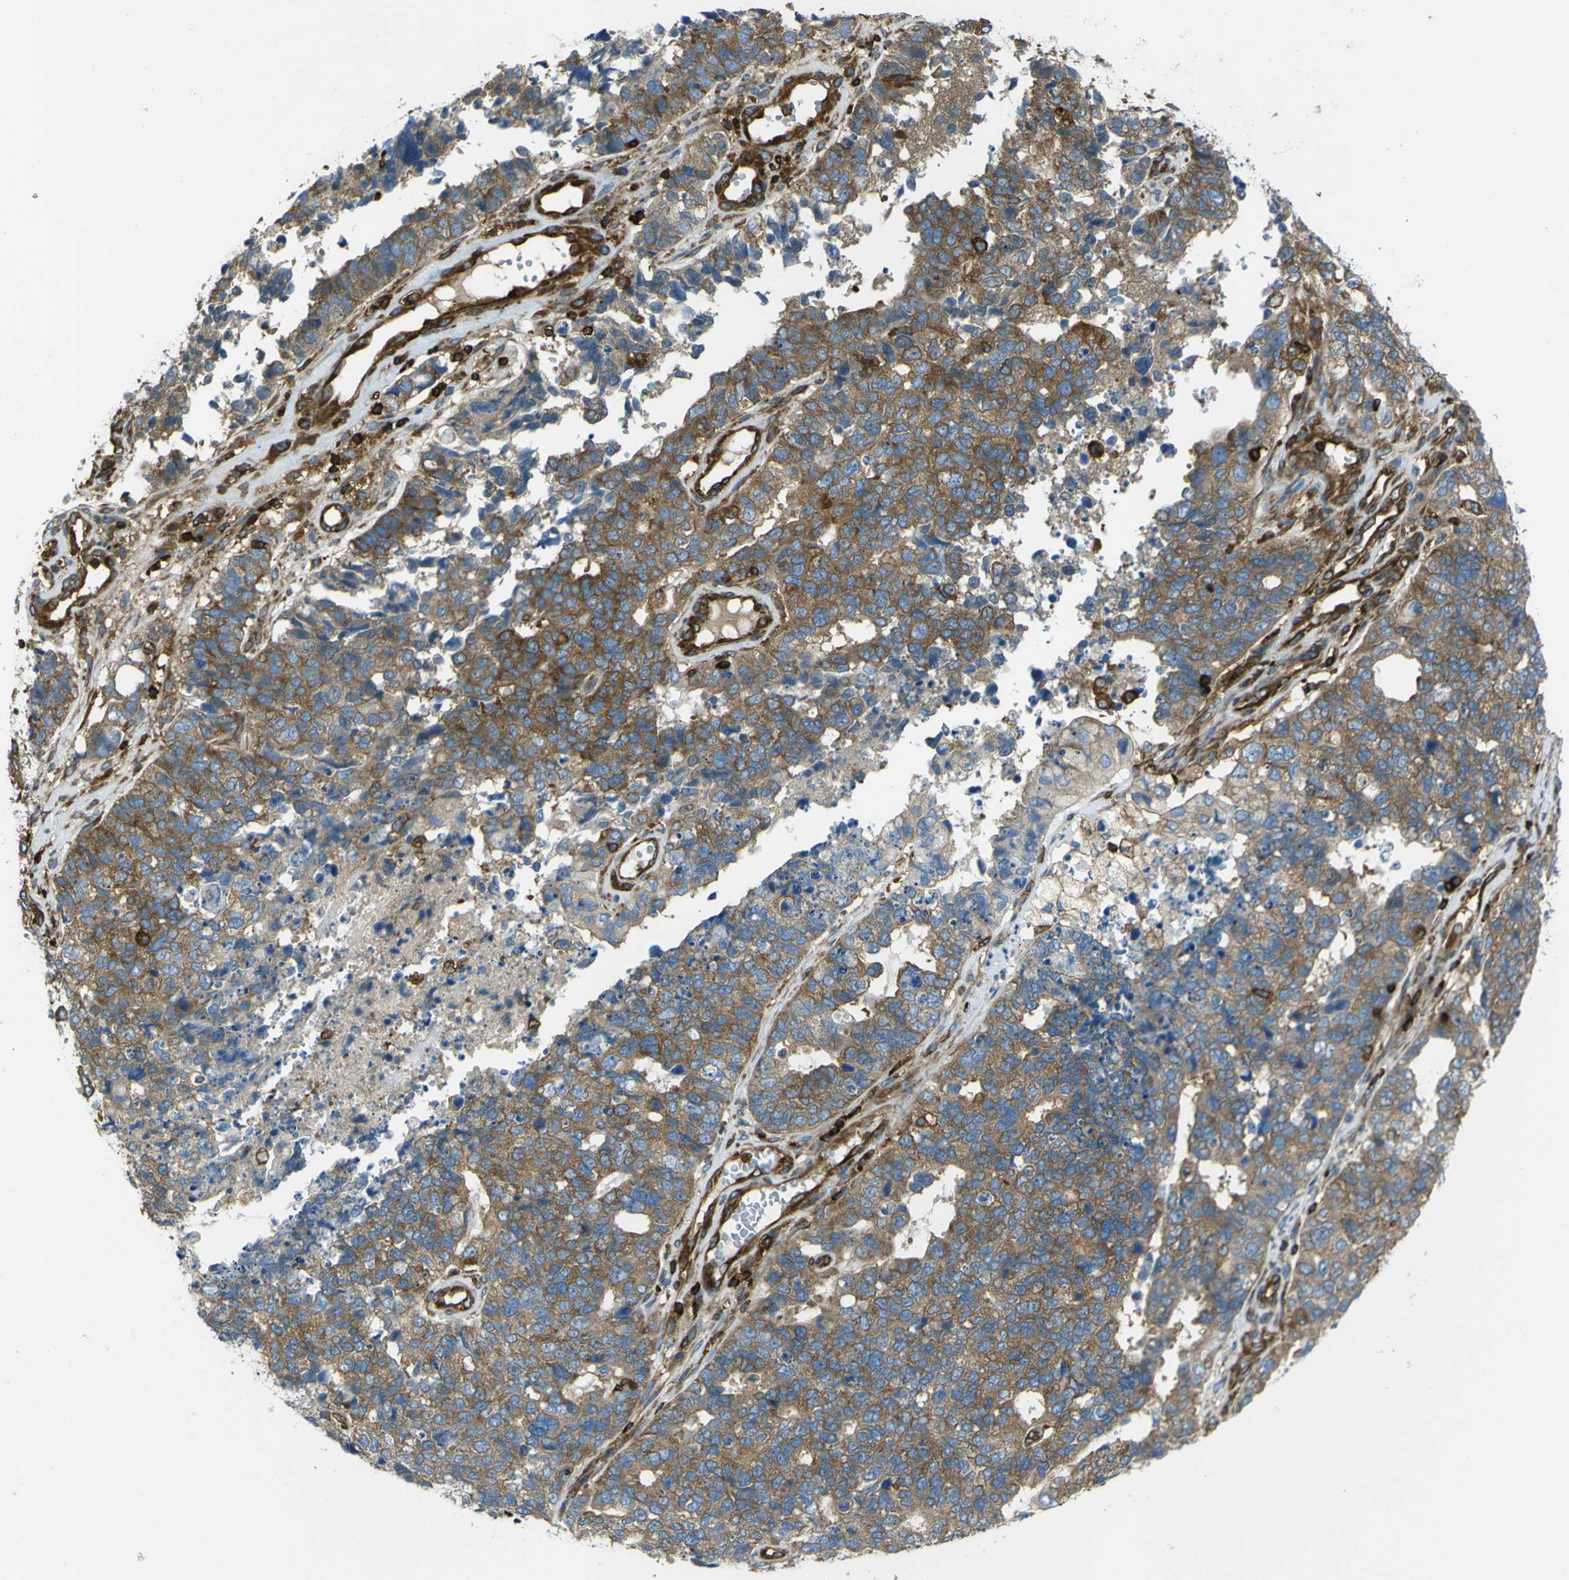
{"staining": {"intensity": "moderate", "quantity": ">75%", "location": "cytoplasmic/membranous"}, "tissue": "cervical cancer", "cell_type": "Tumor cells", "image_type": "cancer", "snomed": [{"axis": "morphology", "description": "Squamous cell carcinoma, NOS"}, {"axis": "topography", "description": "Cervix"}], "caption": "Immunohistochemical staining of human squamous cell carcinoma (cervical) displays medium levels of moderate cytoplasmic/membranous positivity in about >75% of tumor cells.", "gene": "ARHGEF1", "patient": {"sex": "female", "age": 63}}